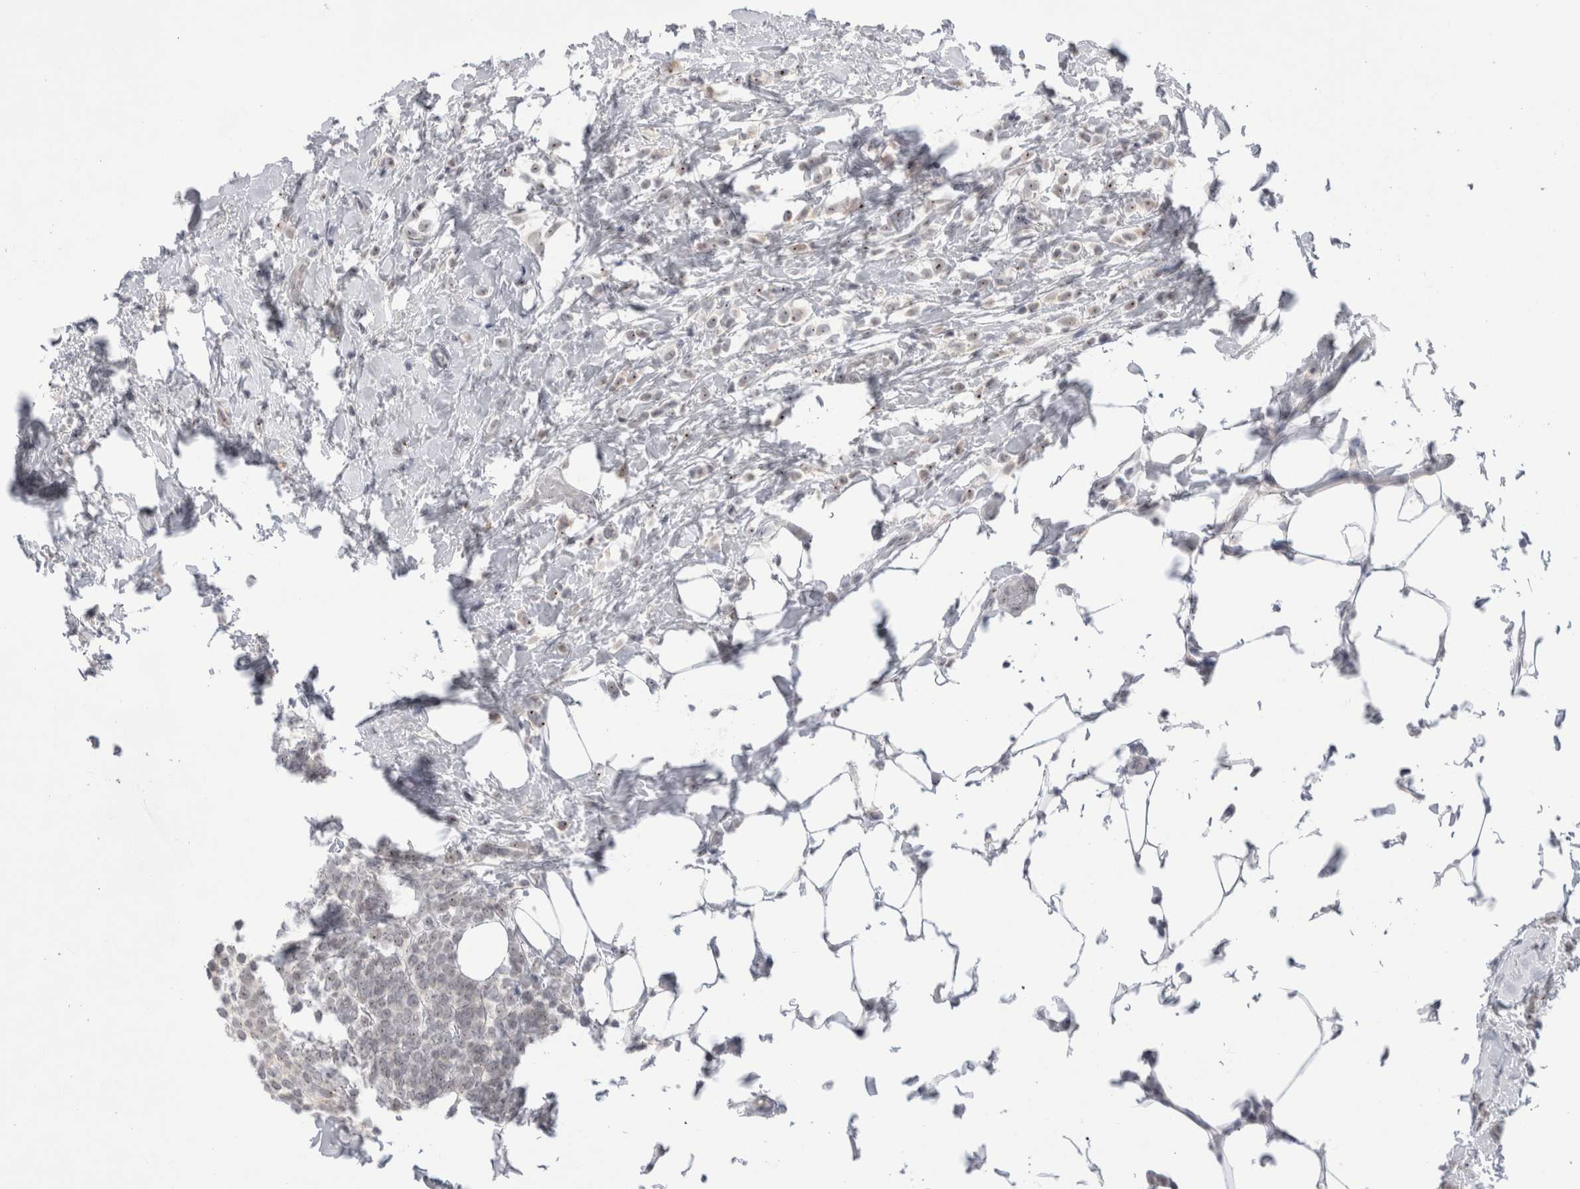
{"staining": {"intensity": "weak", "quantity": "25%-75%", "location": "nuclear"}, "tissue": "breast cancer", "cell_type": "Tumor cells", "image_type": "cancer", "snomed": [{"axis": "morphology", "description": "Lobular carcinoma"}, {"axis": "topography", "description": "Breast"}], "caption": "The micrograph exhibits immunohistochemical staining of breast cancer (lobular carcinoma). There is weak nuclear staining is seen in about 25%-75% of tumor cells.", "gene": "CERS5", "patient": {"sex": "female", "age": 50}}